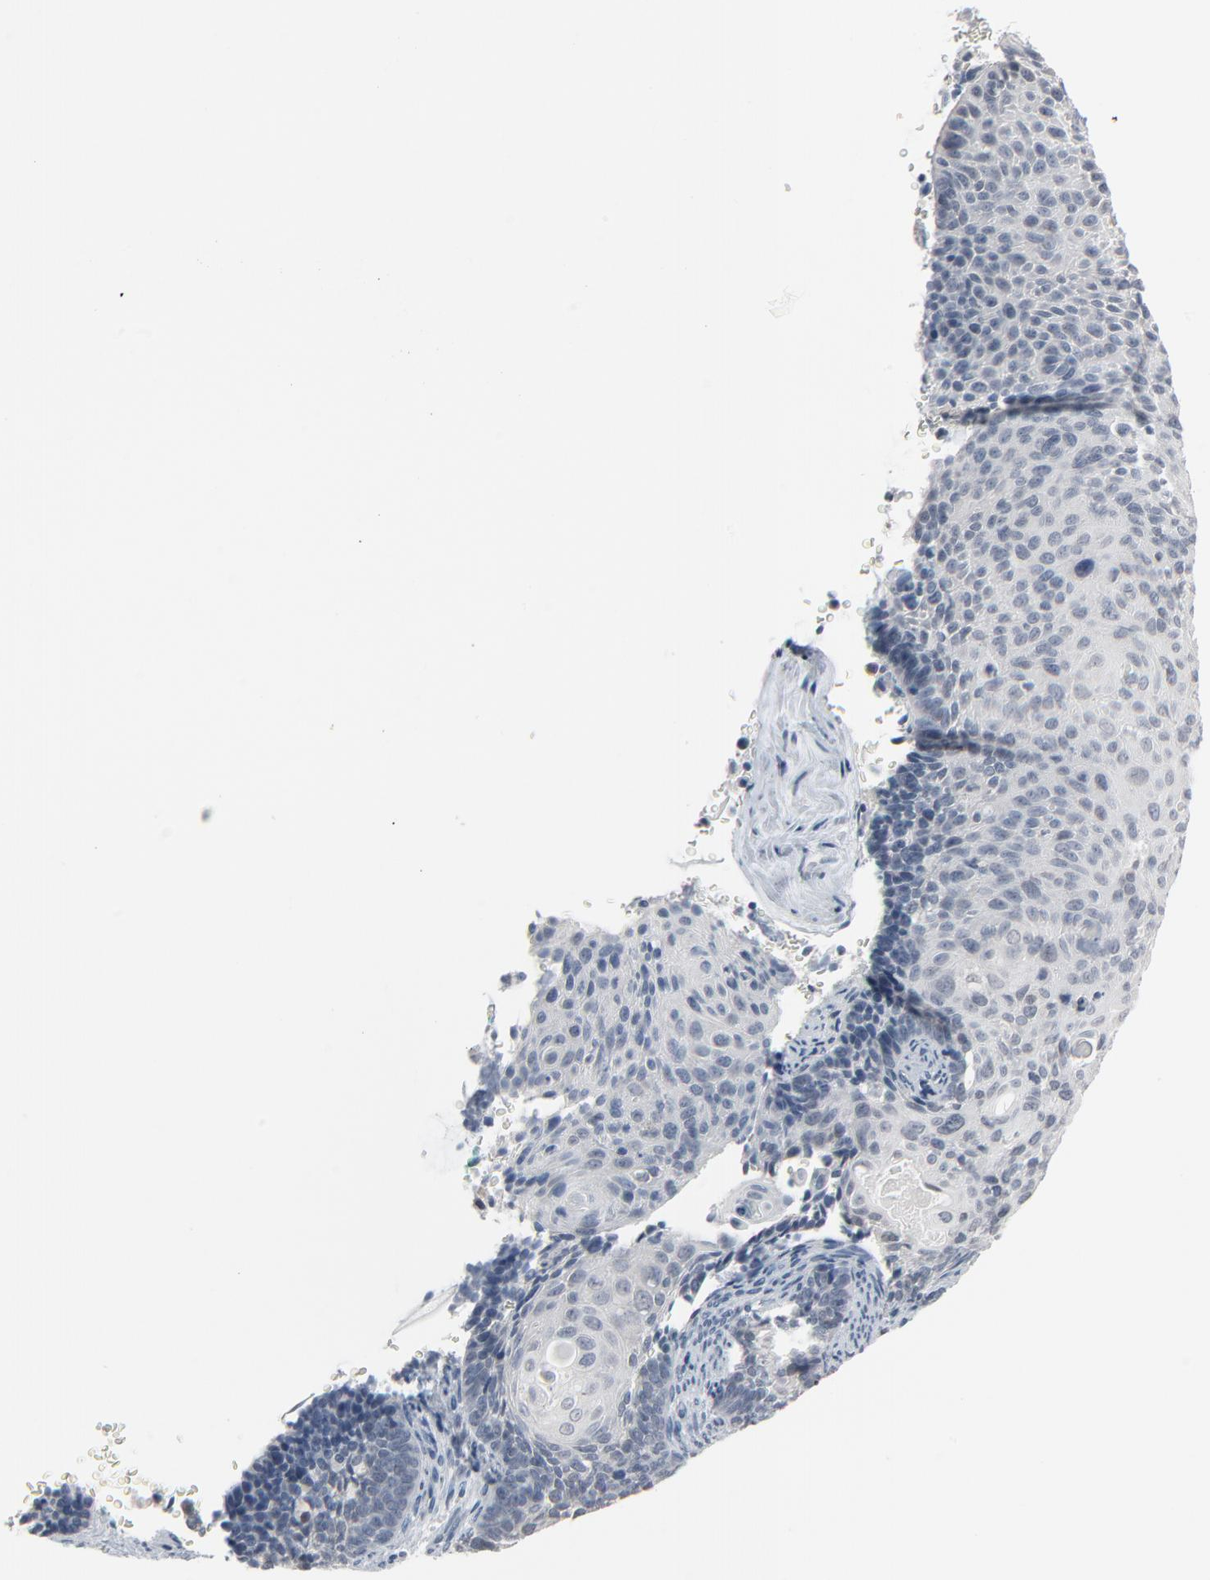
{"staining": {"intensity": "negative", "quantity": "none", "location": "none"}, "tissue": "cervical cancer", "cell_type": "Tumor cells", "image_type": "cancer", "snomed": [{"axis": "morphology", "description": "Squamous cell carcinoma, NOS"}, {"axis": "topography", "description": "Cervix"}], "caption": "The immunohistochemistry (IHC) image has no significant staining in tumor cells of cervical cancer tissue.", "gene": "SAGE1", "patient": {"sex": "female", "age": 33}}